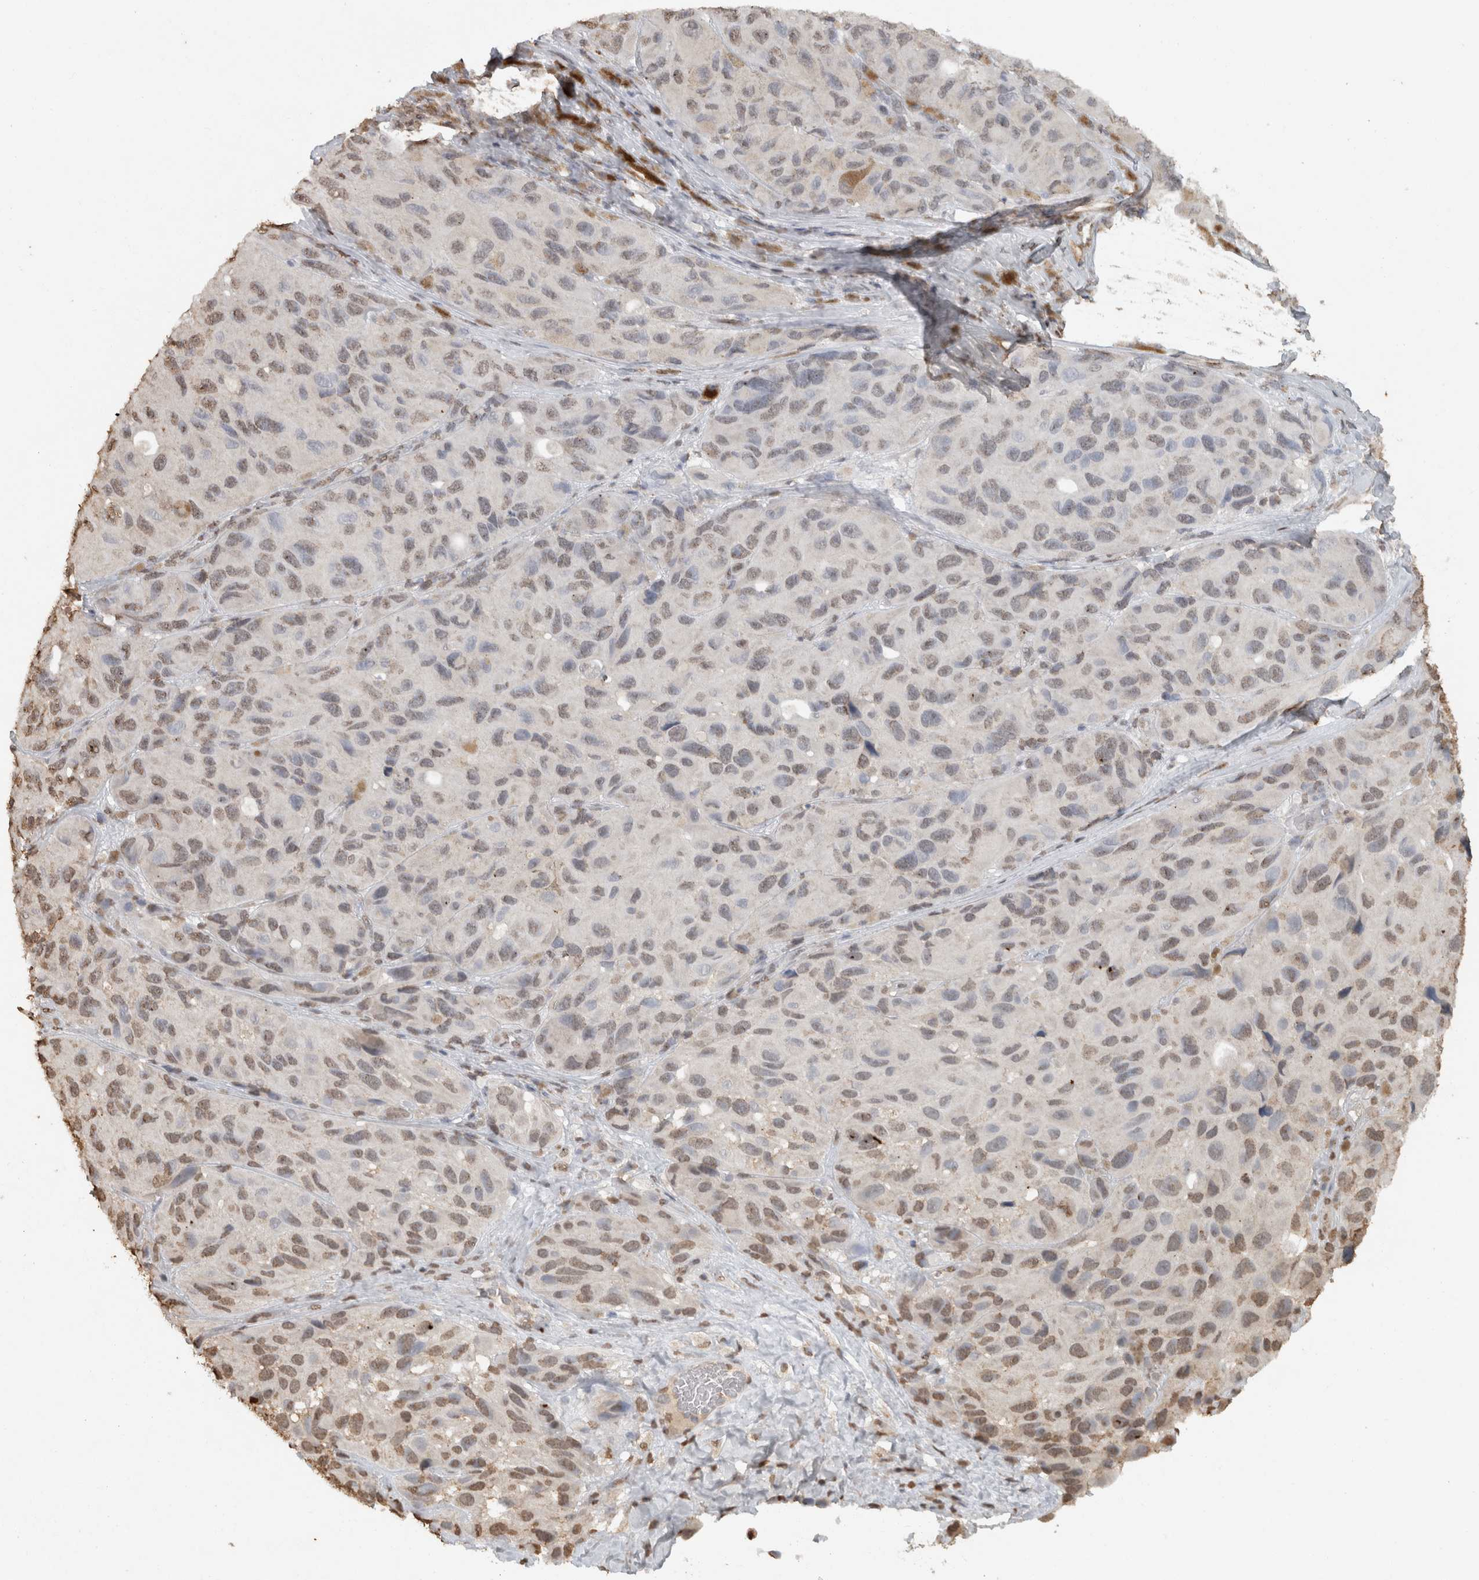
{"staining": {"intensity": "weak", "quantity": ">75%", "location": "nuclear"}, "tissue": "melanoma", "cell_type": "Tumor cells", "image_type": "cancer", "snomed": [{"axis": "morphology", "description": "Malignant melanoma, NOS"}, {"axis": "topography", "description": "Skin"}], "caption": "Immunohistochemical staining of human melanoma reveals low levels of weak nuclear protein positivity in approximately >75% of tumor cells. (DAB IHC, brown staining for protein, blue staining for nuclei).", "gene": "HAND2", "patient": {"sex": "female", "age": 73}}